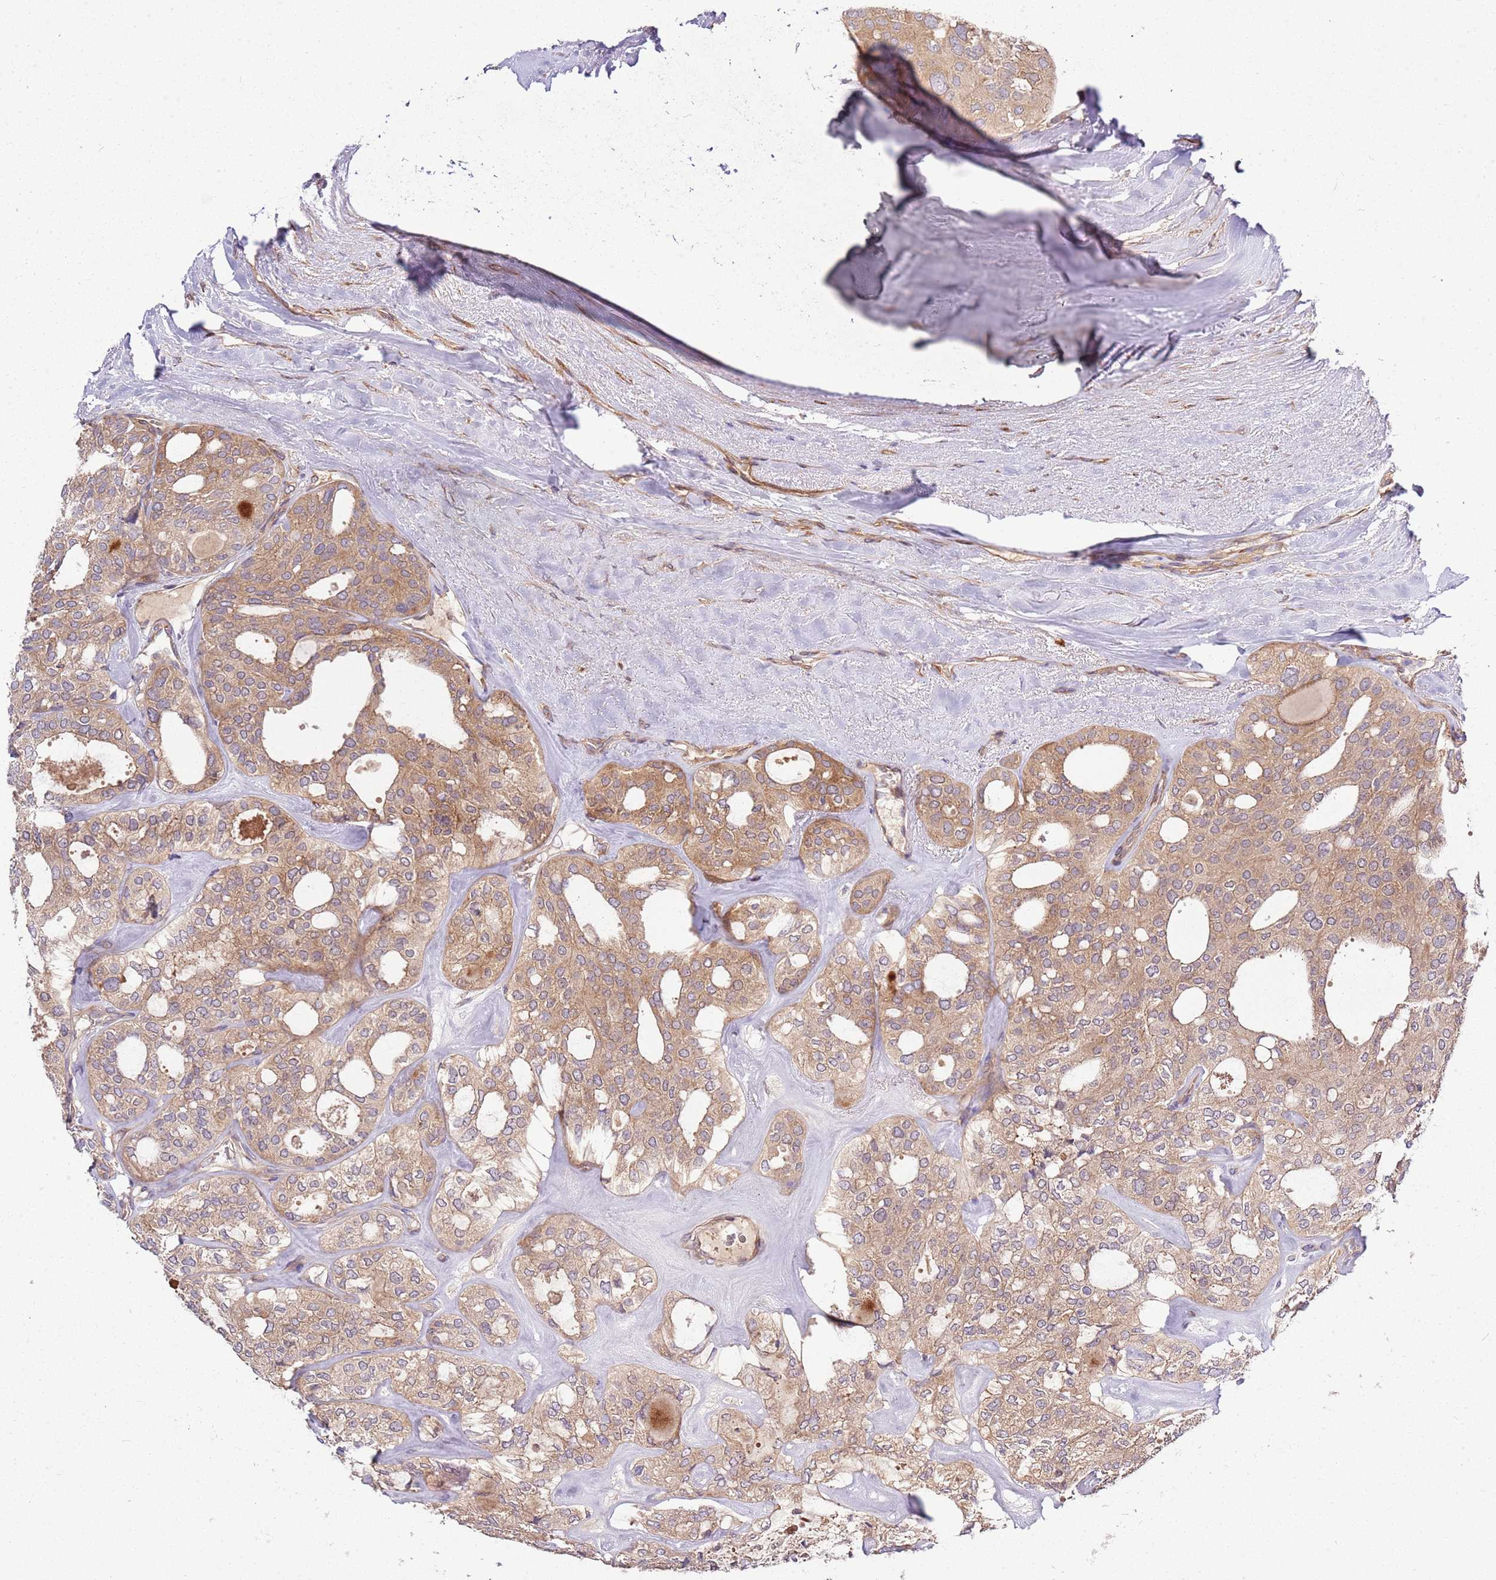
{"staining": {"intensity": "moderate", "quantity": ">75%", "location": "cytoplasmic/membranous"}, "tissue": "thyroid cancer", "cell_type": "Tumor cells", "image_type": "cancer", "snomed": [{"axis": "morphology", "description": "Follicular adenoma carcinoma, NOS"}, {"axis": "topography", "description": "Thyroid gland"}], "caption": "A medium amount of moderate cytoplasmic/membranous expression is appreciated in approximately >75% of tumor cells in follicular adenoma carcinoma (thyroid) tissue. (Brightfield microscopy of DAB IHC at high magnification).", "gene": "GNL1", "patient": {"sex": "male", "age": 75}}